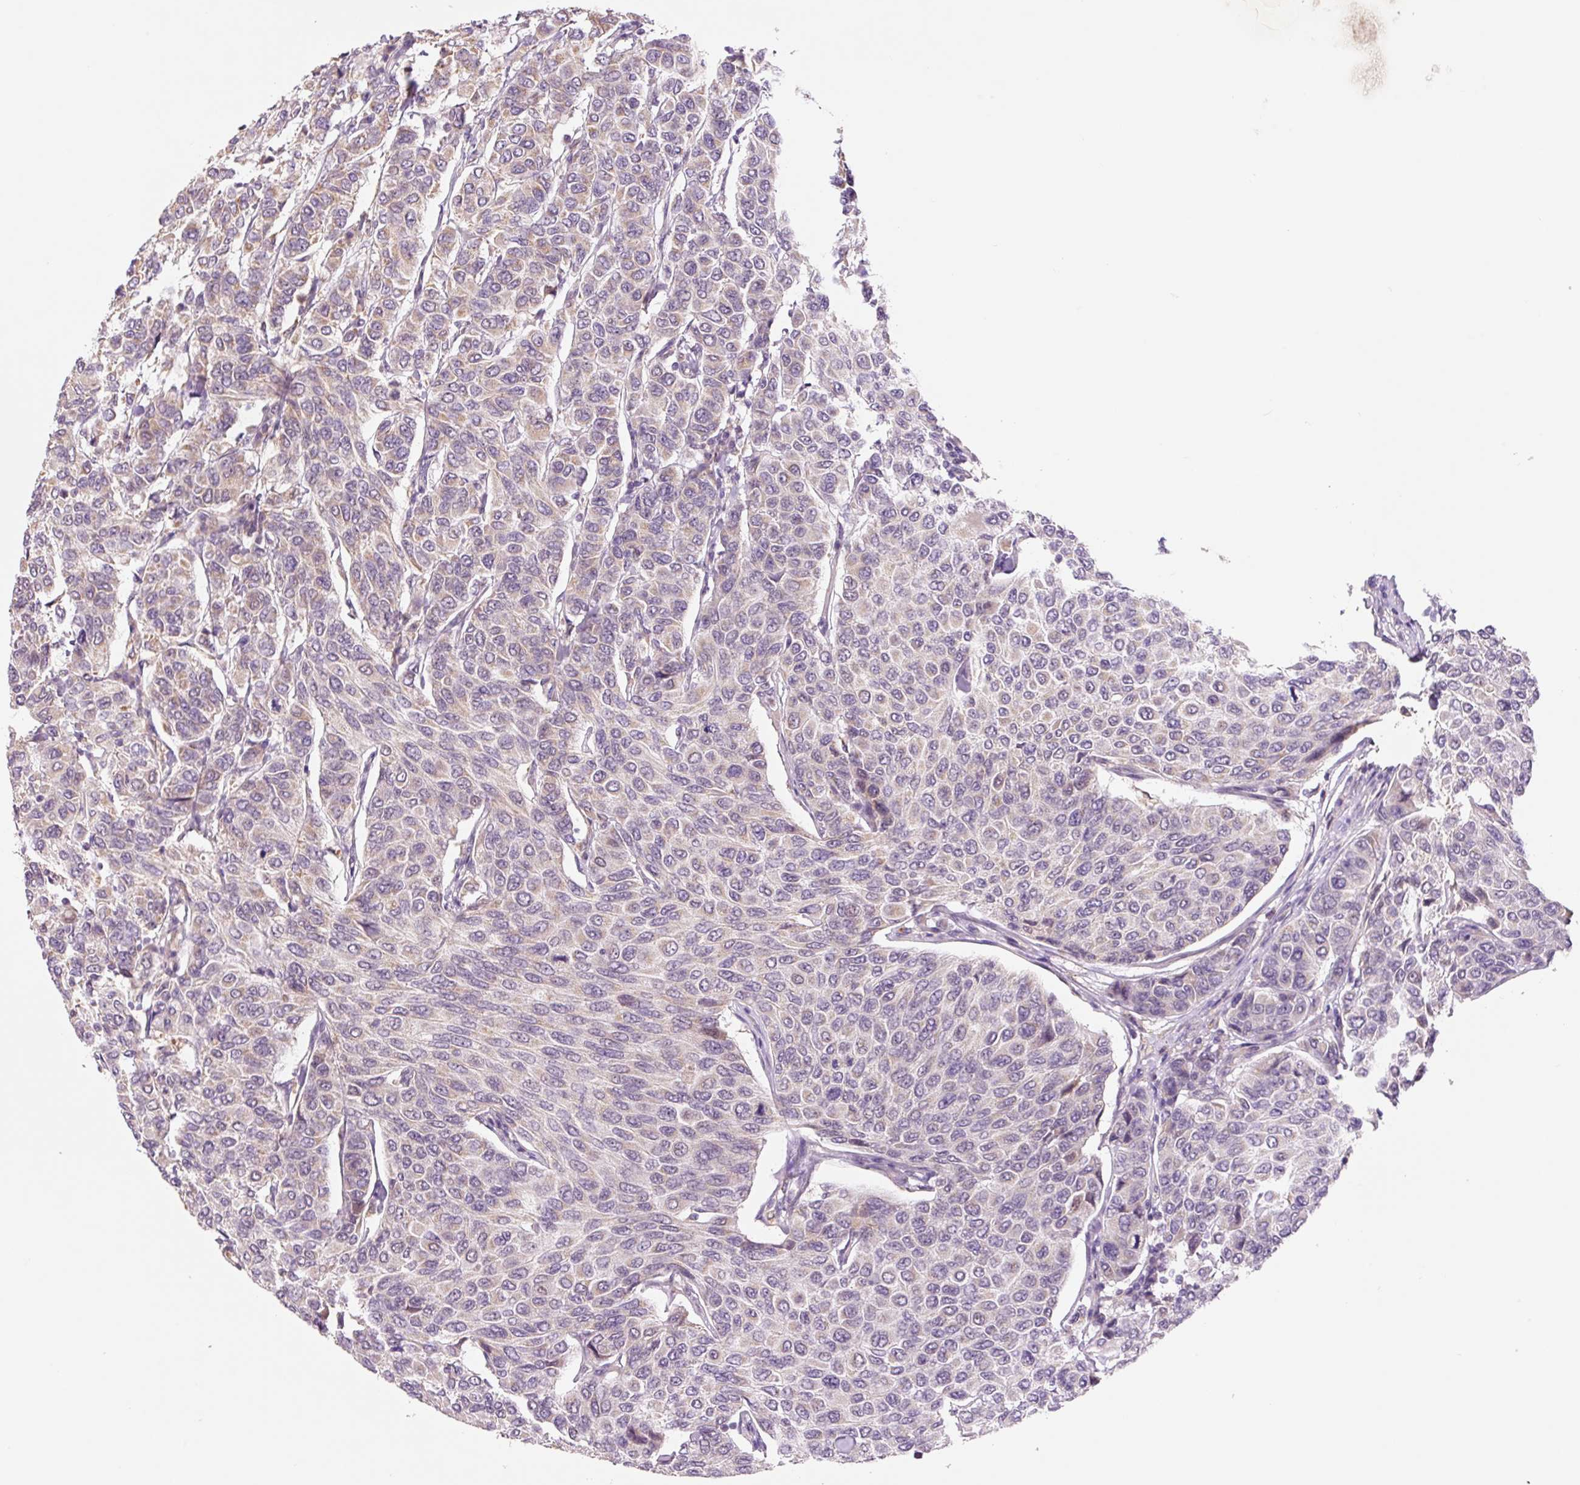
{"staining": {"intensity": "negative", "quantity": "none", "location": "none"}, "tissue": "breast cancer", "cell_type": "Tumor cells", "image_type": "cancer", "snomed": [{"axis": "morphology", "description": "Duct carcinoma"}, {"axis": "topography", "description": "Breast"}], "caption": "The immunohistochemistry (IHC) image has no significant positivity in tumor cells of breast intraductal carcinoma tissue. Nuclei are stained in blue.", "gene": "PCK2", "patient": {"sex": "female", "age": 55}}